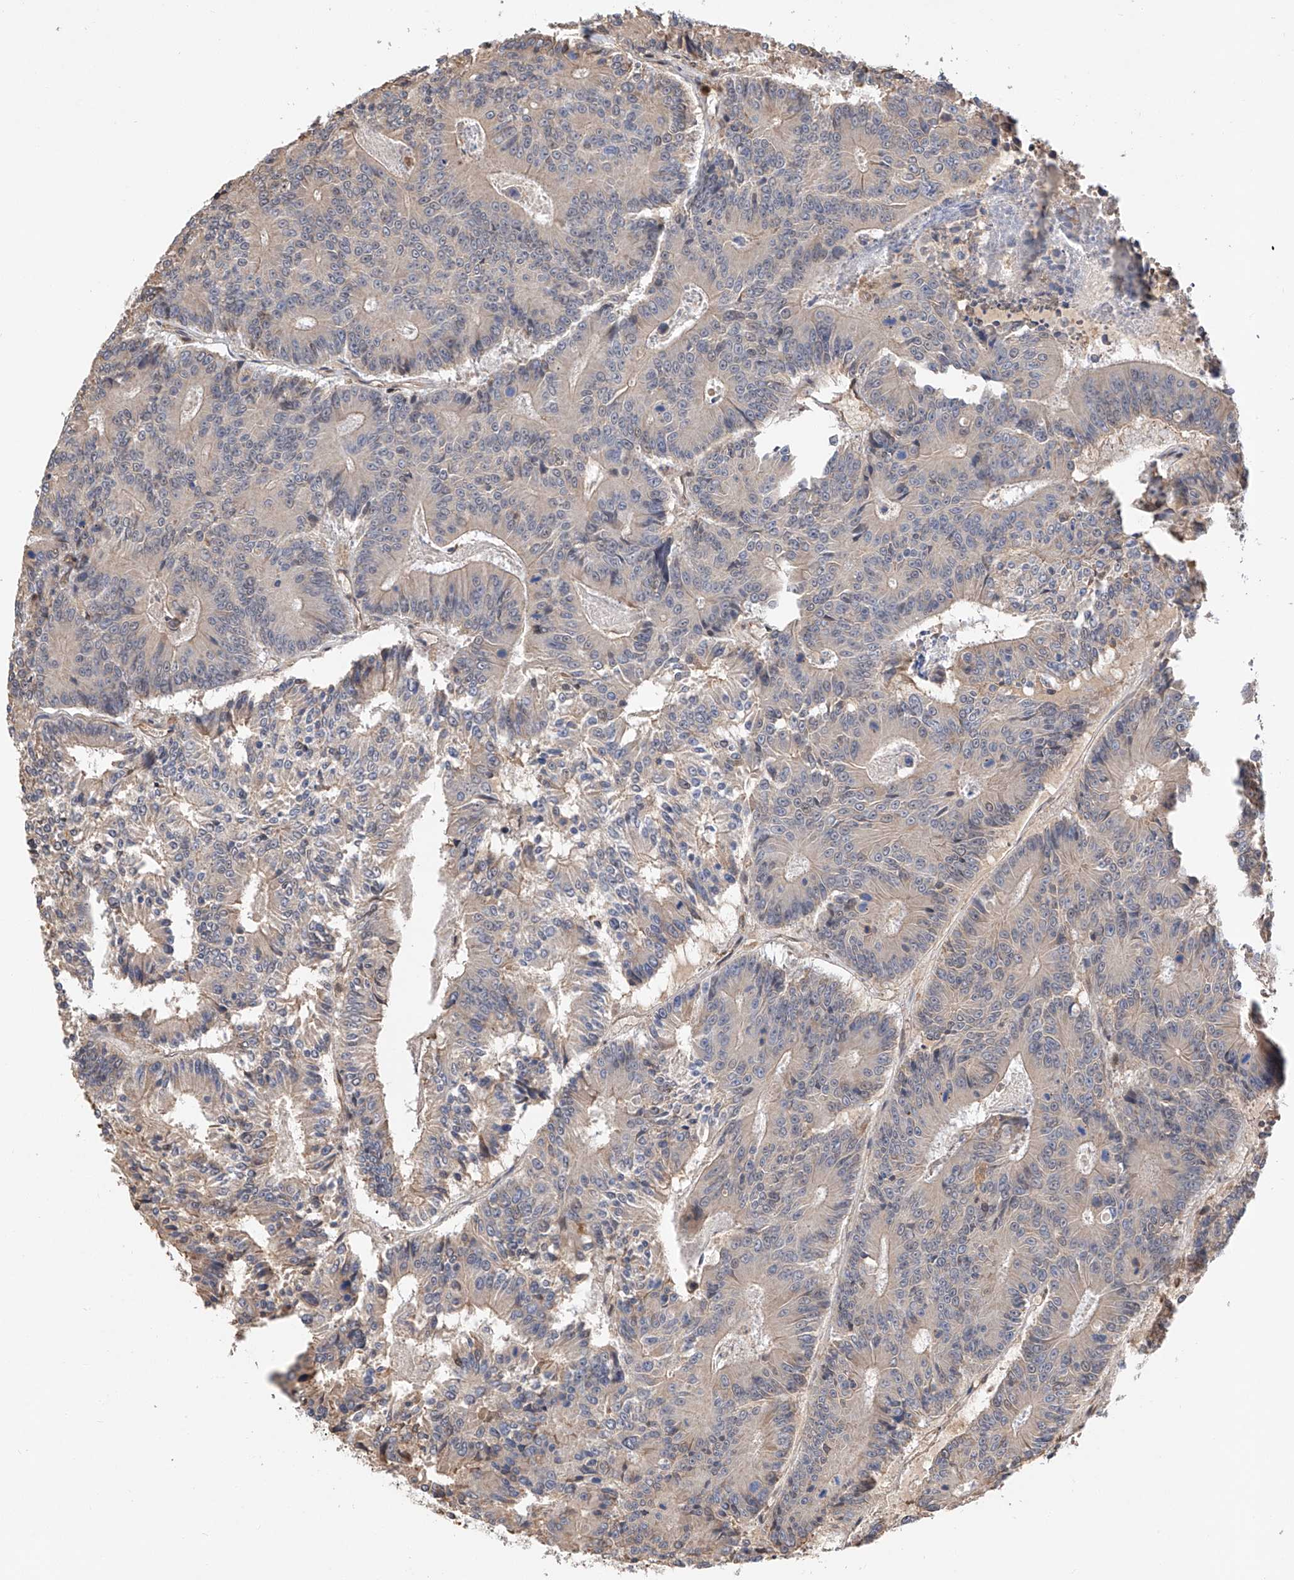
{"staining": {"intensity": "weak", "quantity": "<25%", "location": "cytoplasmic/membranous"}, "tissue": "colorectal cancer", "cell_type": "Tumor cells", "image_type": "cancer", "snomed": [{"axis": "morphology", "description": "Adenocarcinoma, NOS"}, {"axis": "topography", "description": "Colon"}], "caption": "DAB (3,3'-diaminobenzidine) immunohistochemical staining of human adenocarcinoma (colorectal) displays no significant positivity in tumor cells.", "gene": "RILPL2", "patient": {"sex": "male", "age": 83}}